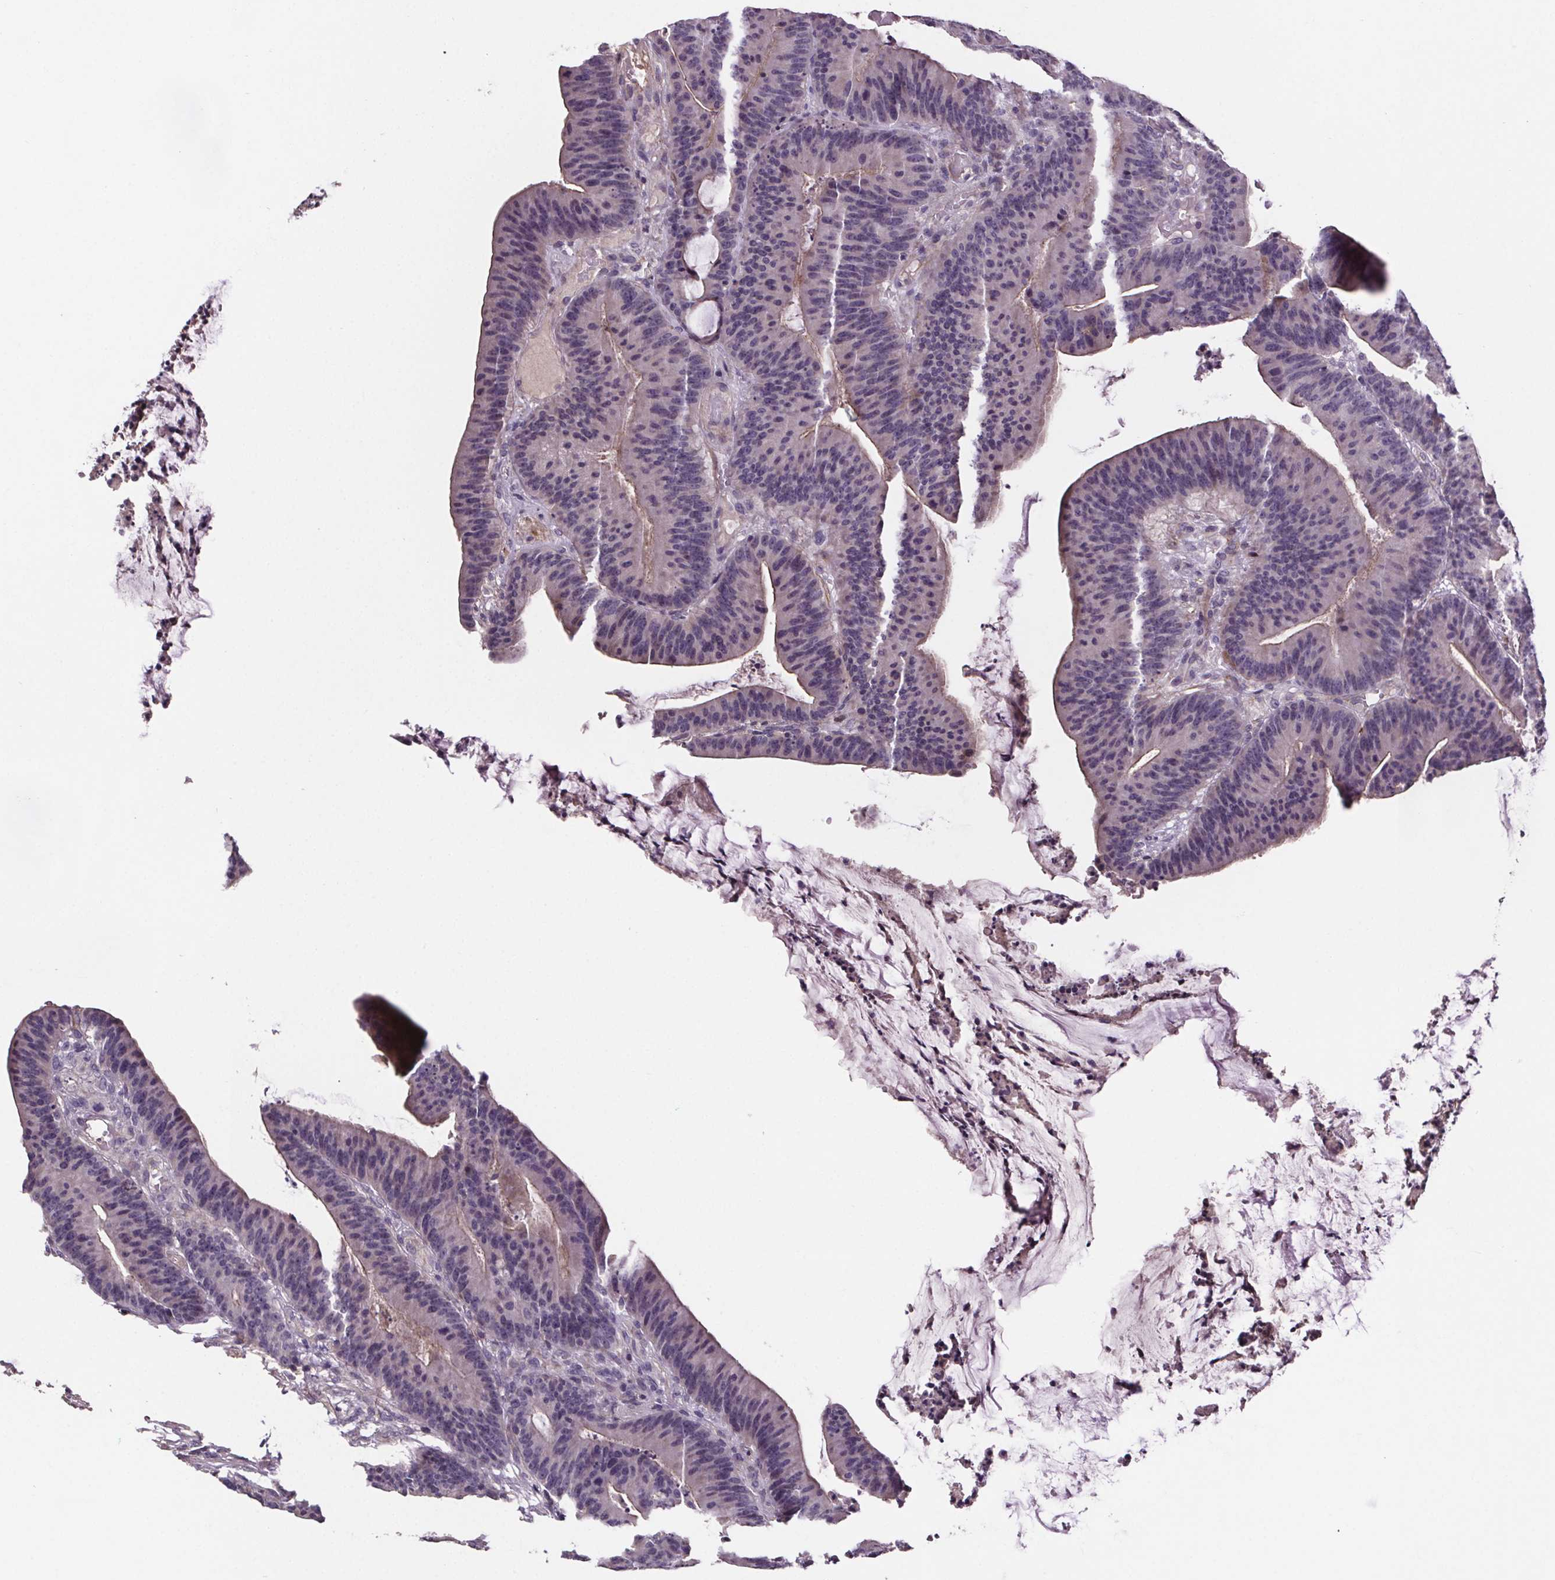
{"staining": {"intensity": "negative", "quantity": "none", "location": "none"}, "tissue": "colorectal cancer", "cell_type": "Tumor cells", "image_type": "cancer", "snomed": [{"axis": "morphology", "description": "Adenocarcinoma, NOS"}, {"axis": "topography", "description": "Colon"}], "caption": "Immunohistochemical staining of colorectal cancer (adenocarcinoma) exhibits no significant staining in tumor cells. Nuclei are stained in blue.", "gene": "CLN3", "patient": {"sex": "female", "age": 78}}